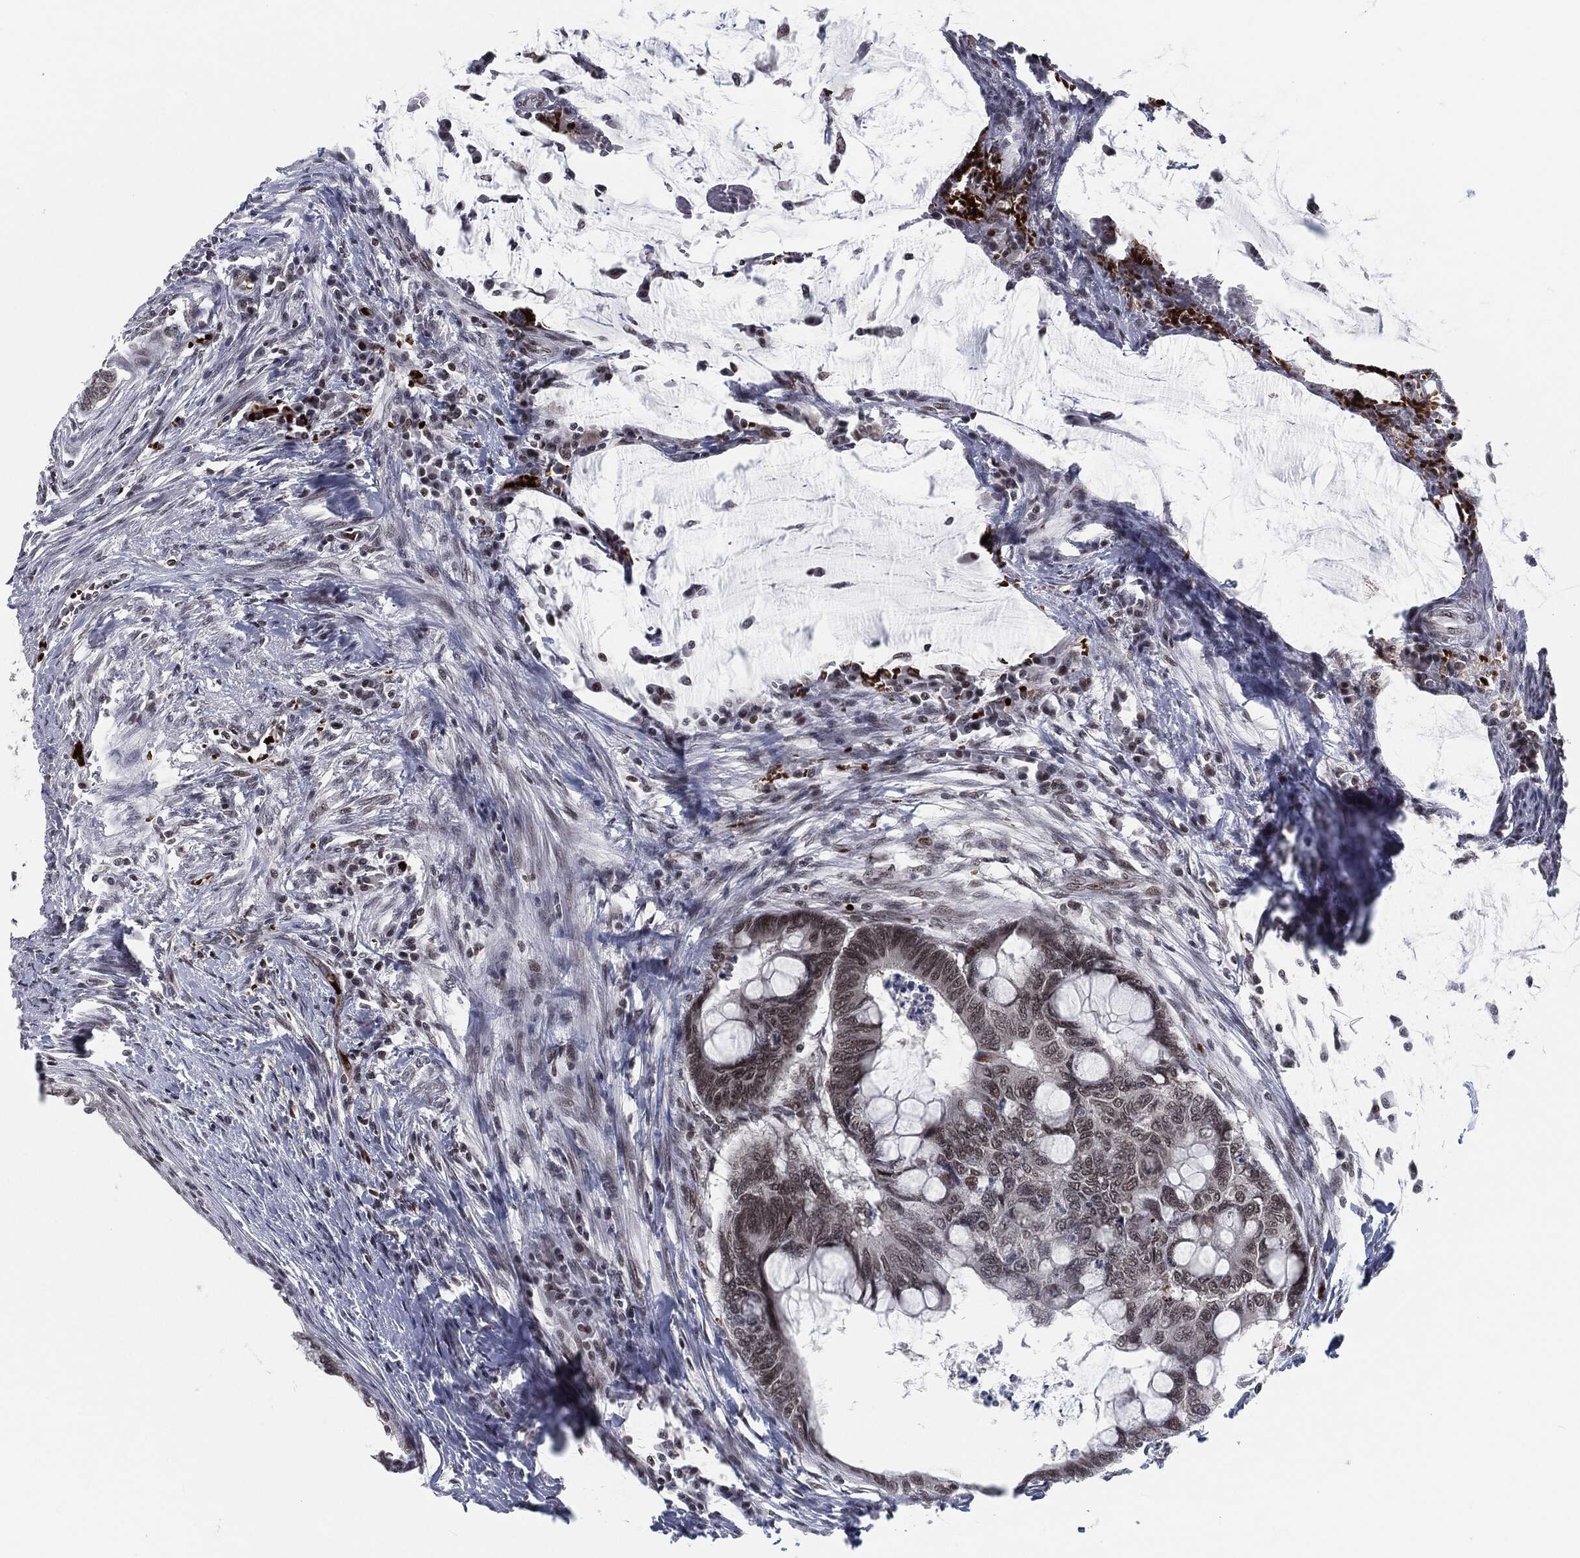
{"staining": {"intensity": "weak", "quantity": "25%-75%", "location": "nuclear"}, "tissue": "colorectal cancer", "cell_type": "Tumor cells", "image_type": "cancer", "snomed": [{"axis": "morphology", "description": "Normal tissue, NOS"}, {"axis": "morphology", "description": "Adenocarcinoma, NOS"}, {"axis": "topography", "description": "Rectum"}, {"axis": "topography", "description": "Peripheral nerve tissue"}], "caption": "Weak nuclear protein positivity is identified in approximately 25%-75% of tumor cells in adenocarcinoma (colorectal).", "gene": "ANXA1", "patient": {"sex": "male", "age": 92}}